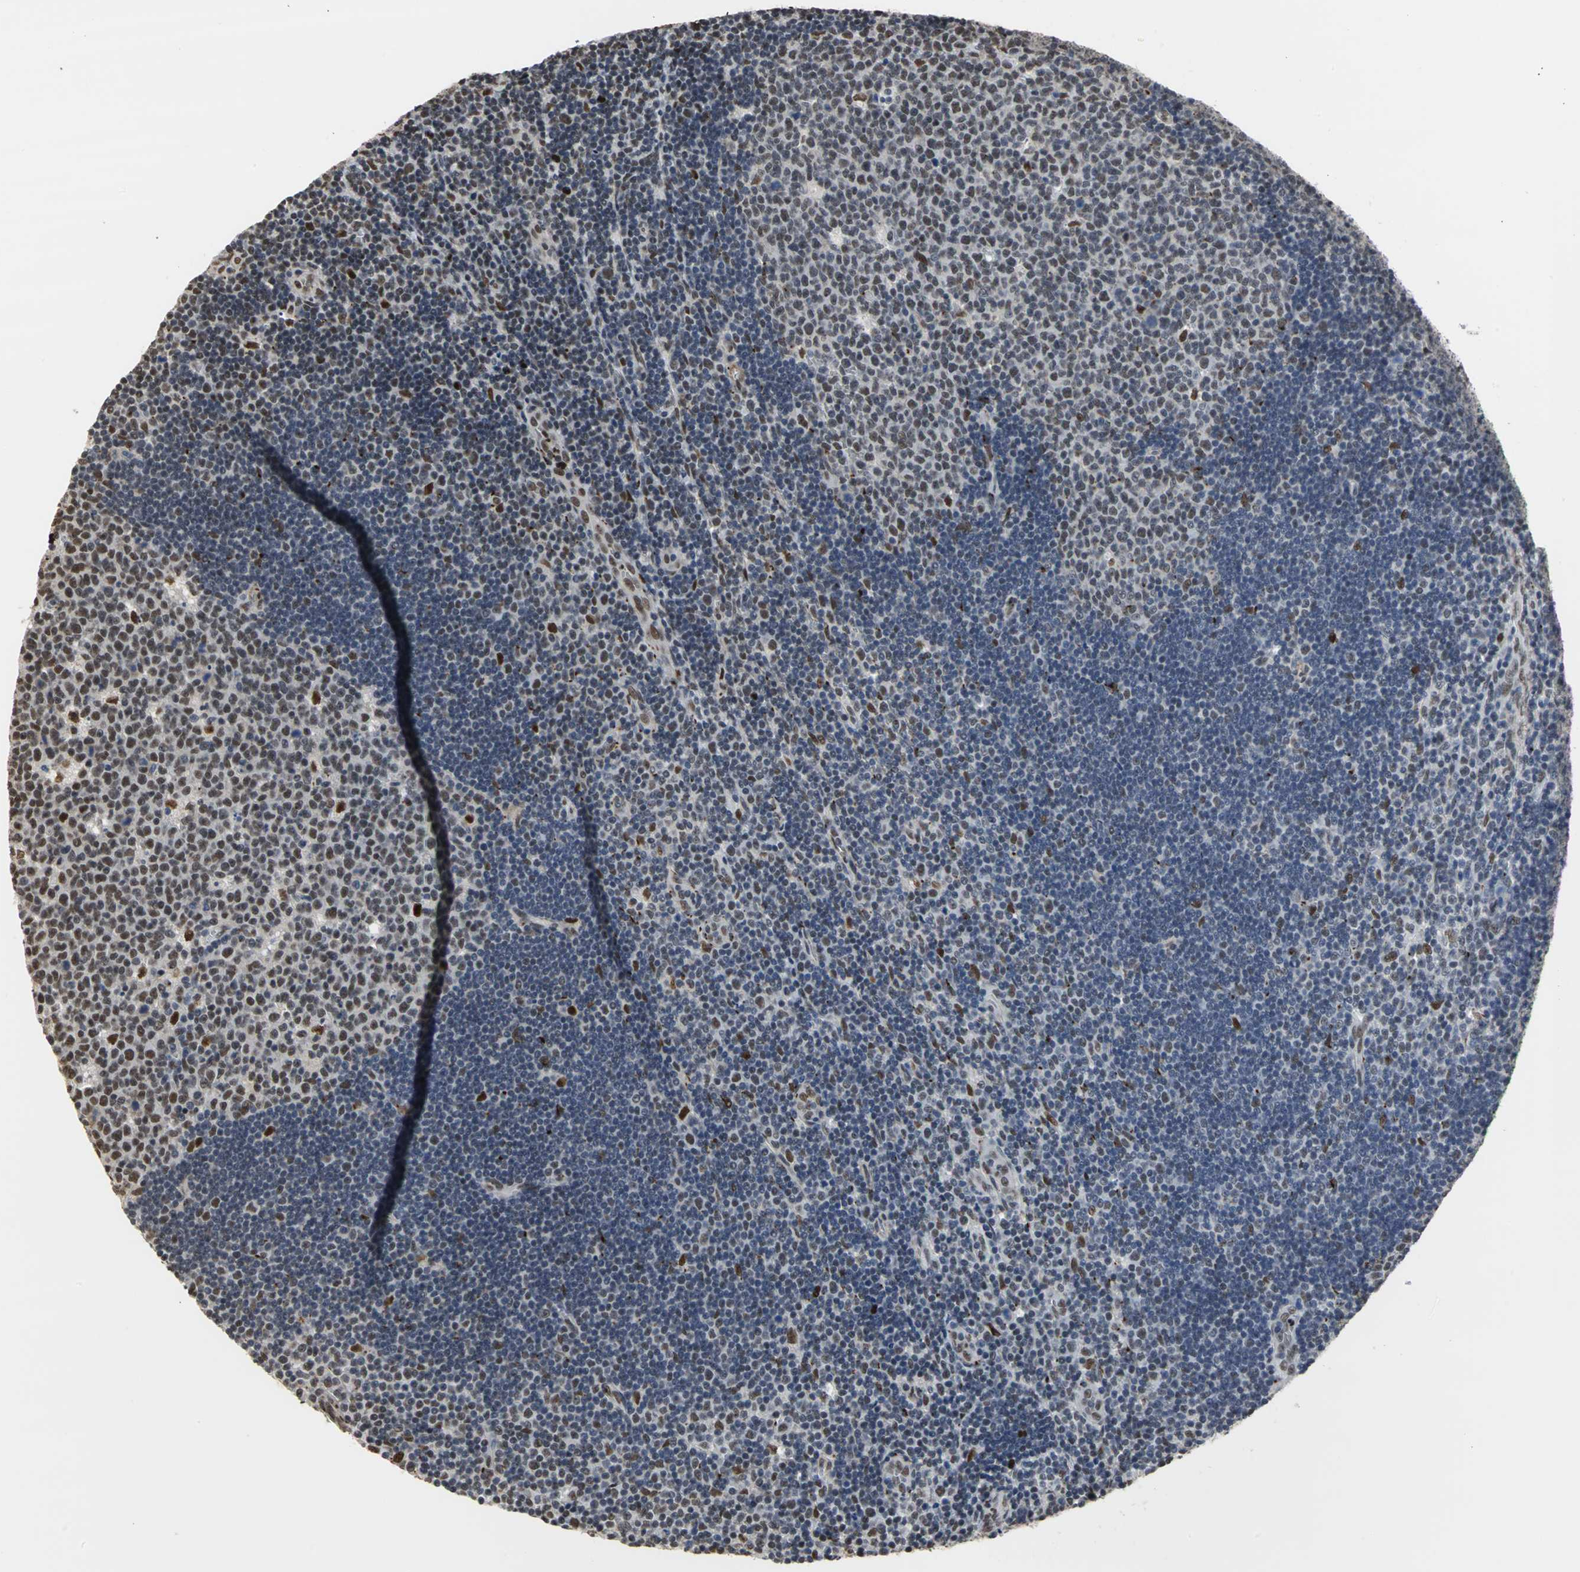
{"staining": {"intensity": "strong", "quantity": ">75%", "location": "nuclear"}, "tissue": "lymph node", "cell_type": "Germinal center cells", "image_type": "normal", "snomed": [{"axis": "morphology", "description": "Normal tissue, NOS"}, {"axis": "topography", "description": "Lymph node"}, {"axis": "topography", "description": "Salivary gland"}], "caption": "Brown immunohistochemical staining in unremarkable lymph node demonstrates strong nuclear staining in approximately >75% of germinal center cells.", "gene": "CCDC88C", "patient": {"sex": "male", "age": 8}}